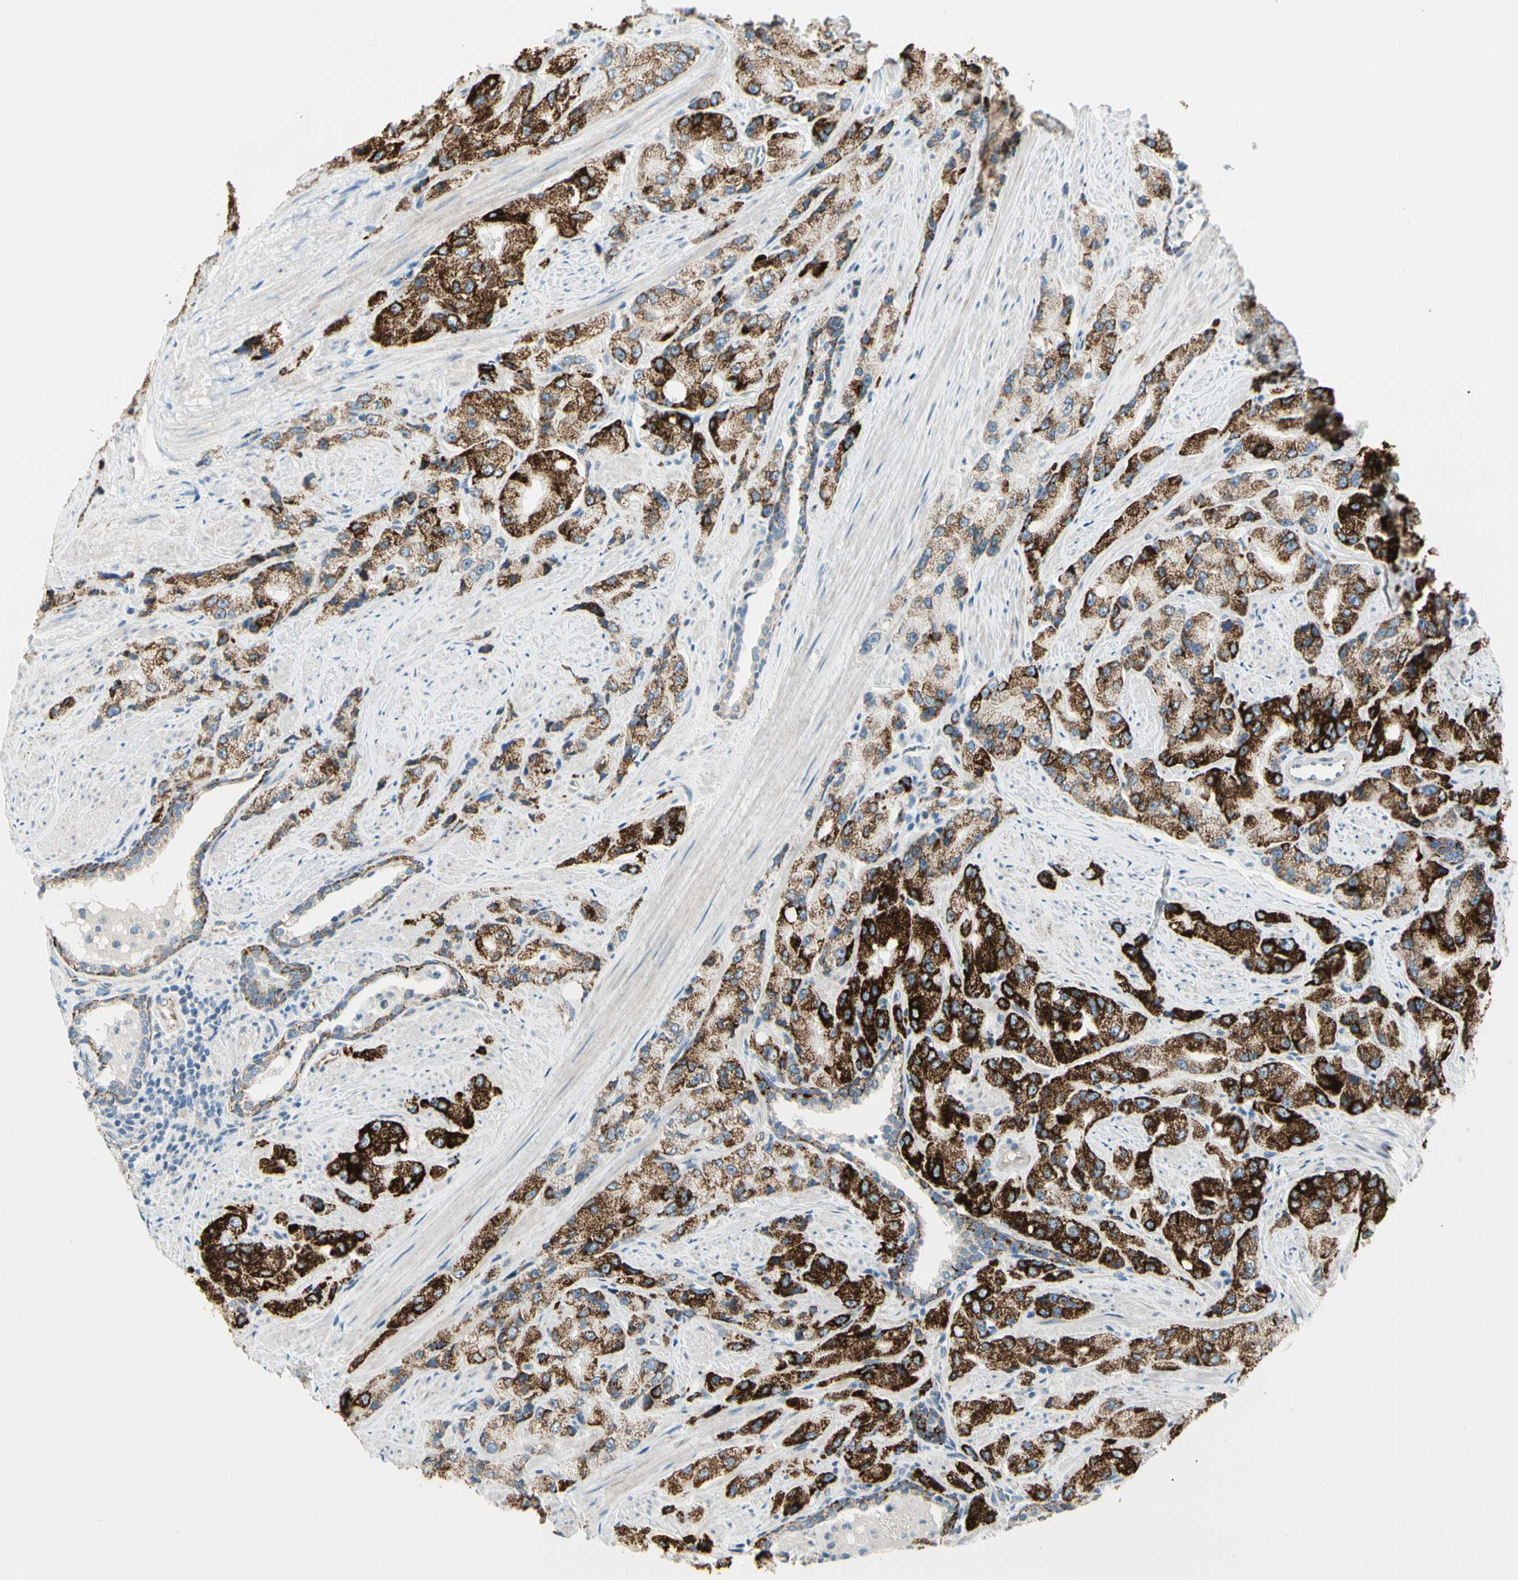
{"staining": {"intensity": "strong", "quantity": ">75%", "location": "cytoplasmic/membranous"}, "tissue": "prostate cancer", "cell_type": "Tumor cells", "image_type": "cancer", "snomed": [{"axis": "morphology", "description": "Adenocarcinoma, High grade"}, {"axis": "topography", "description": "Prostate"}], "caption": "Brown immunohistochemical staining in human prostate cancer (adenocarcinoma (high-grade)) displays strong cytoplasmic/membranous positivity in approximately >75% of tumor cells. The staining was performed using DAB (3,3'-diaminobenzidine) to visualize the protein expression in brown, while the nuclei were stained in blue with hematoxylin (Magnification: 20x).", "gene": "SLC6A15", "patient": {"sex": "male", "age": 58}}